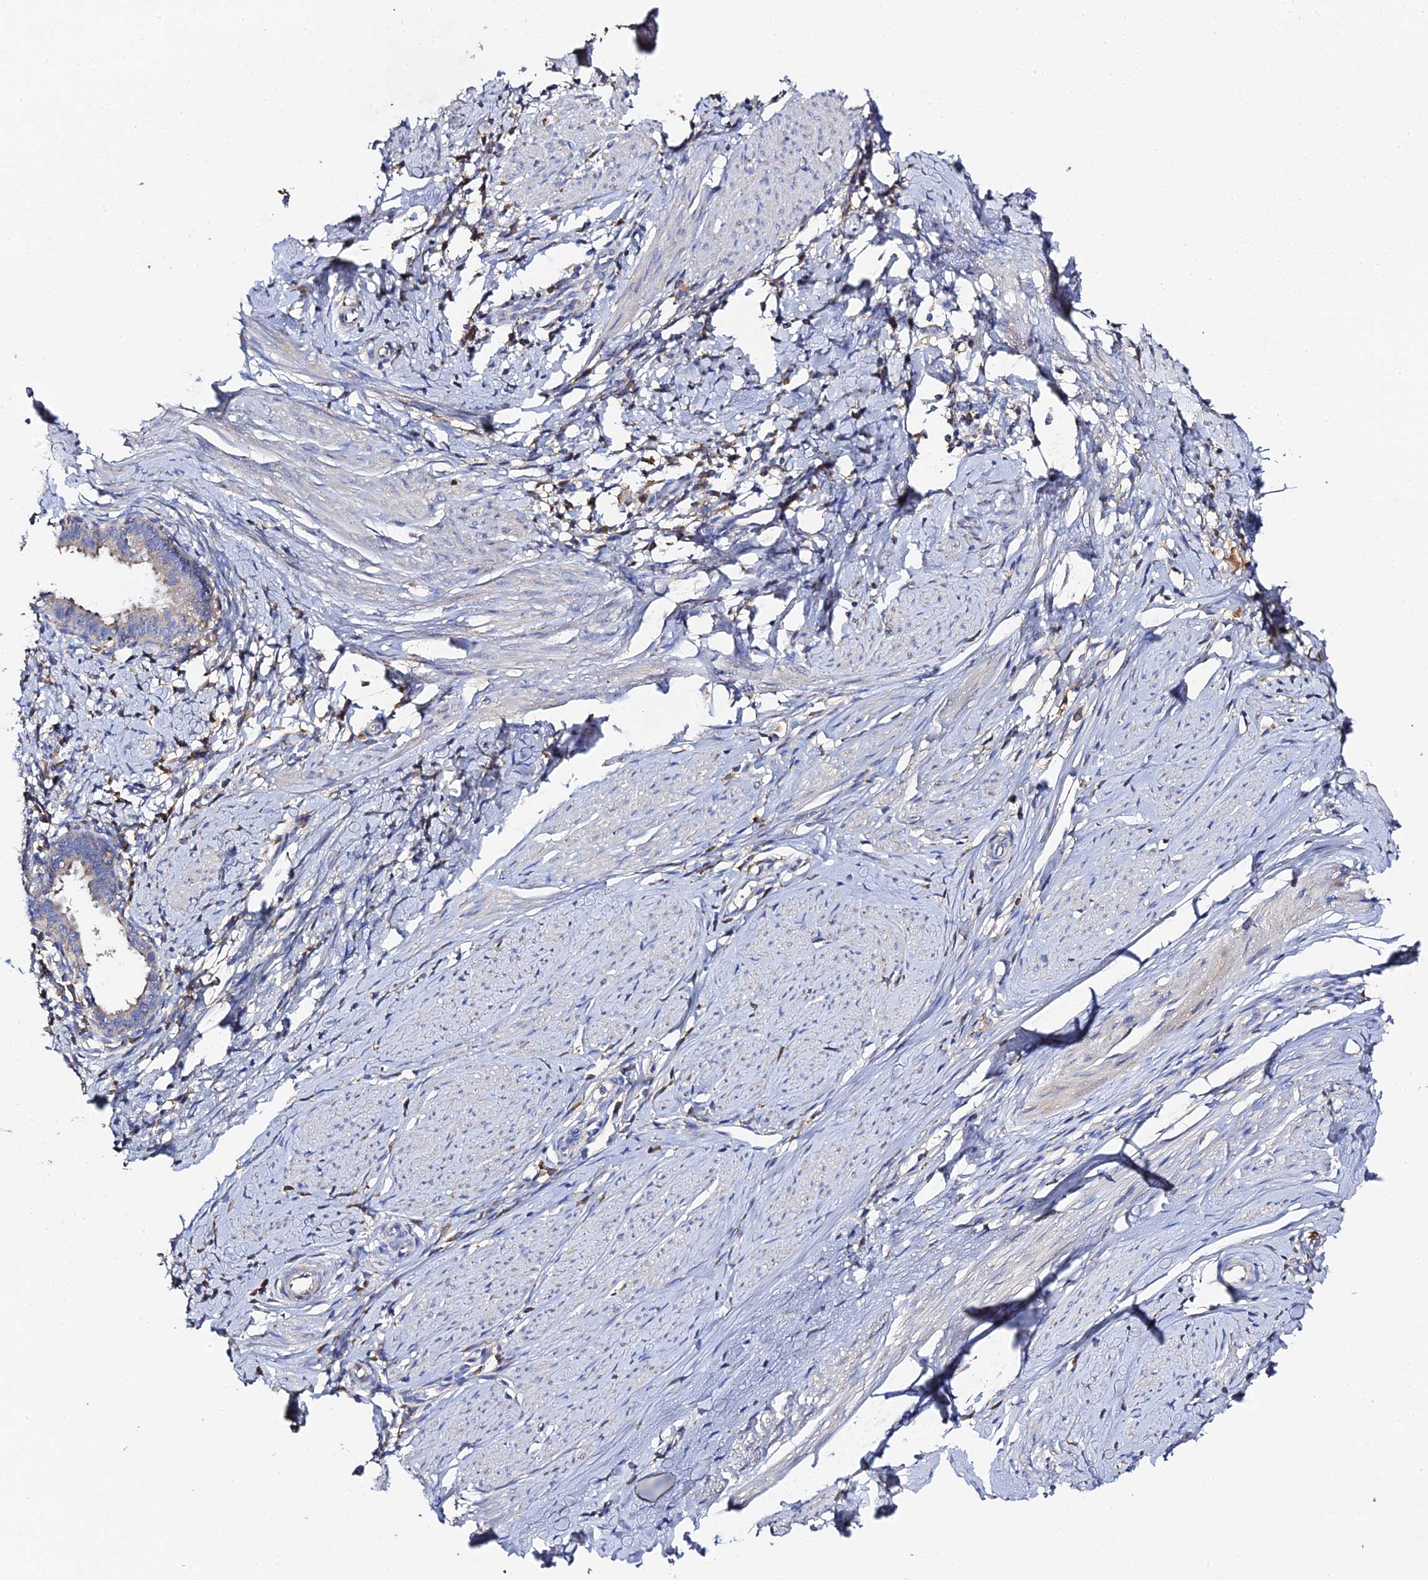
{"staining": {"intensity": "negative", "quantity": "none", "location": "none"}, "tissue": "cervical cancer", "cell_type": "Tumor cells", "image_type": "cancer", "snomed": [{"axis": "morphology", "description": "Adenocarcinoma, NOS"}, {"axis": "topography", "description": "Cervix"}], "caption": "Human cervical cancer stained for a protein using IHC reveals no positivity in tumor cells.", "gene": "SCX", "patient": {"sex": "female", "age": 36}}